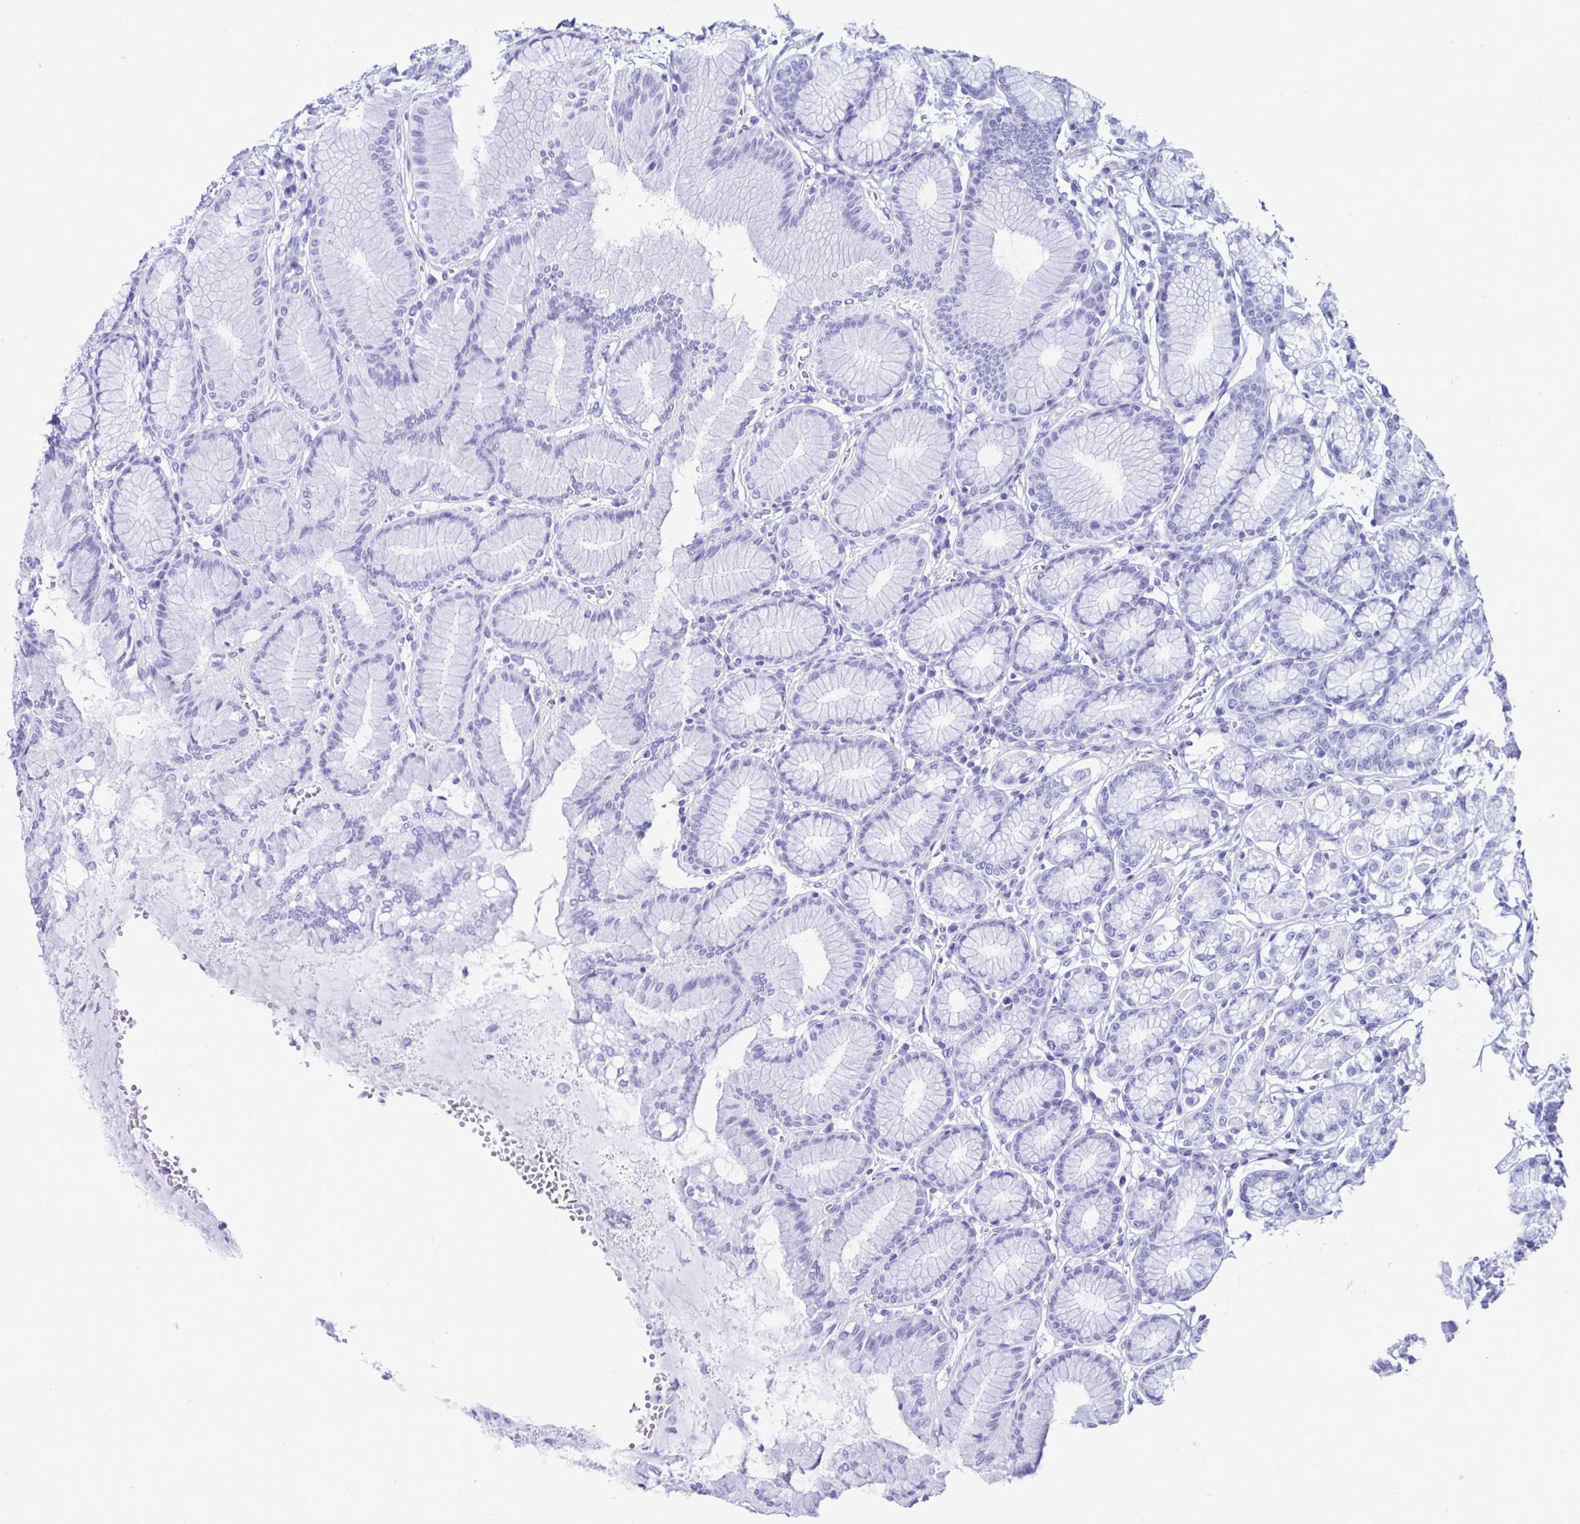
{"staining": {"intensity": "negative", "quantity": "none", "location": "none"}, "tissue": "stomach", "cell_type": "Glandular cells", "image_type": "normal", "snomed": [{"axis": "morphology", "description": "Normal tissue, NOS"}, {"axis": "topography", "description": "Stomach"}, {"axis": "topography", "description": "Stomach, lower"}], "caption": "This is an immunohistochemistry (IHC) histopathology image of unremarkable human stomach. There is no positivity in glandular cells.", "gene": "CST5", "patient": {"sex": "male", "age": 76}}